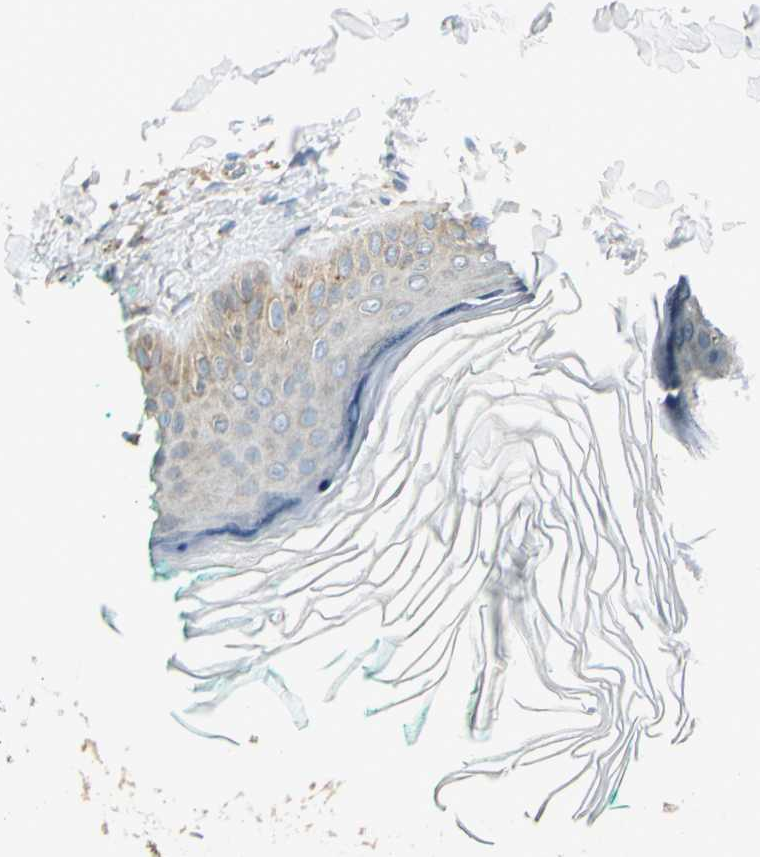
{"staining": {"intensity": "negative", "quantity": "none", "location": "none"}, "tissue": "skin", "cell_type": "Fibroblasts", "image_type": "normal", "snomed": [{"axis": "morphology", "description": "Normal tissue, NOS"}, {"axis": "topography", "description": "Skin"}], "caption": "Fibroblasts show no significant protein expression in normal skin.", "gene": "PDIA4", "patient": {"sex": "male", "age": 71}}